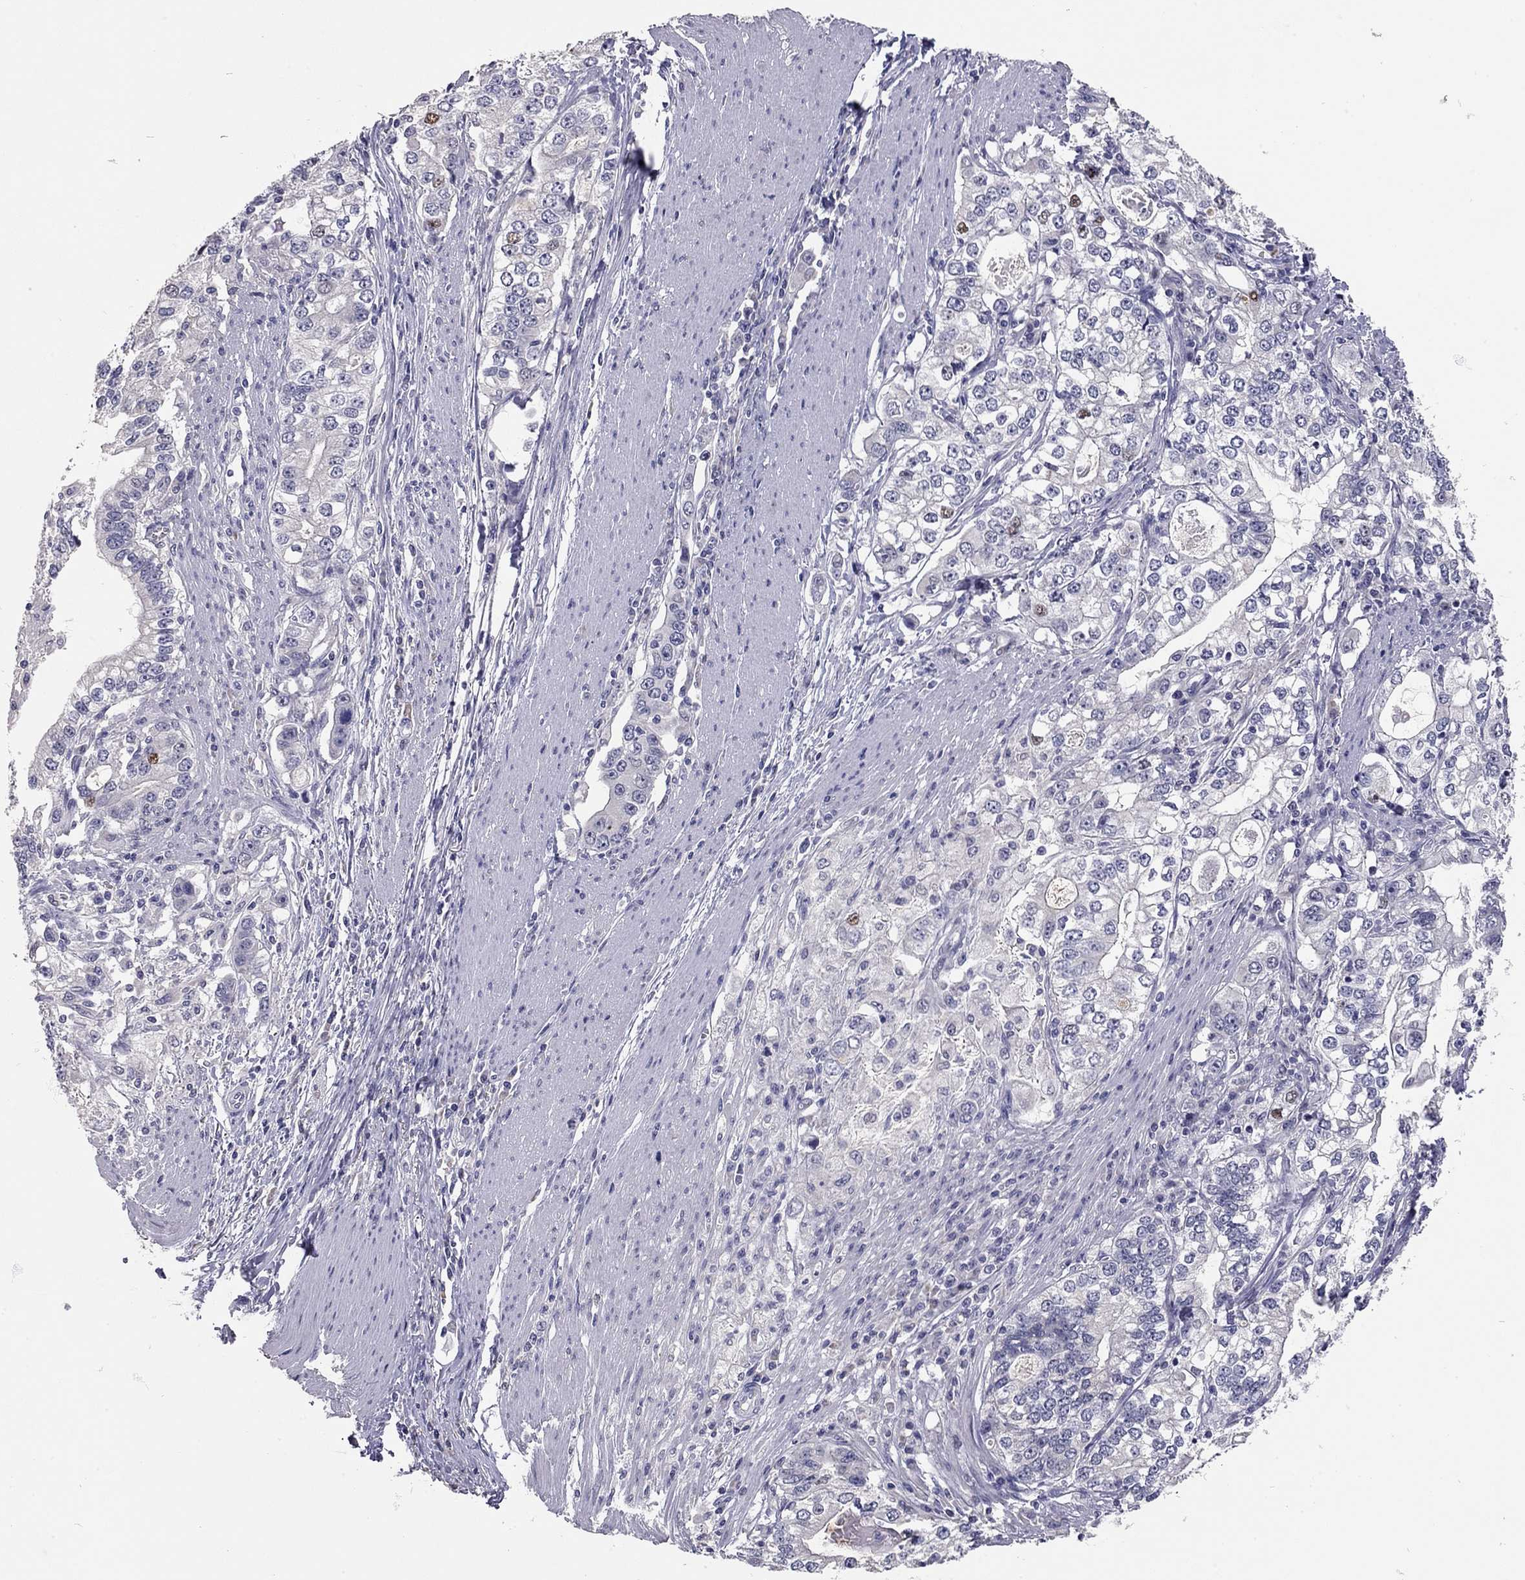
{"staining": {"intensity": "negative", "quantity": "none", "location": "none"}, "tissue": "stomach cancer", "cell_type": "Tumor cells", "image_type": "cancer", "snomed": [{"axis": "morphology", "description": "Adenocarcinoma, NOS"}, {"axis": "topography", "description": "Stomach, lower"}], "caption": "A high-resolution histopathology image shows immunohistochemistry (IHC) staining of stomach cancer (adenocarcinoma), which reveals no significant expression in tumor cells.", "gene": "SCARB1", "patient": {"sex": "female", "age": 72}}